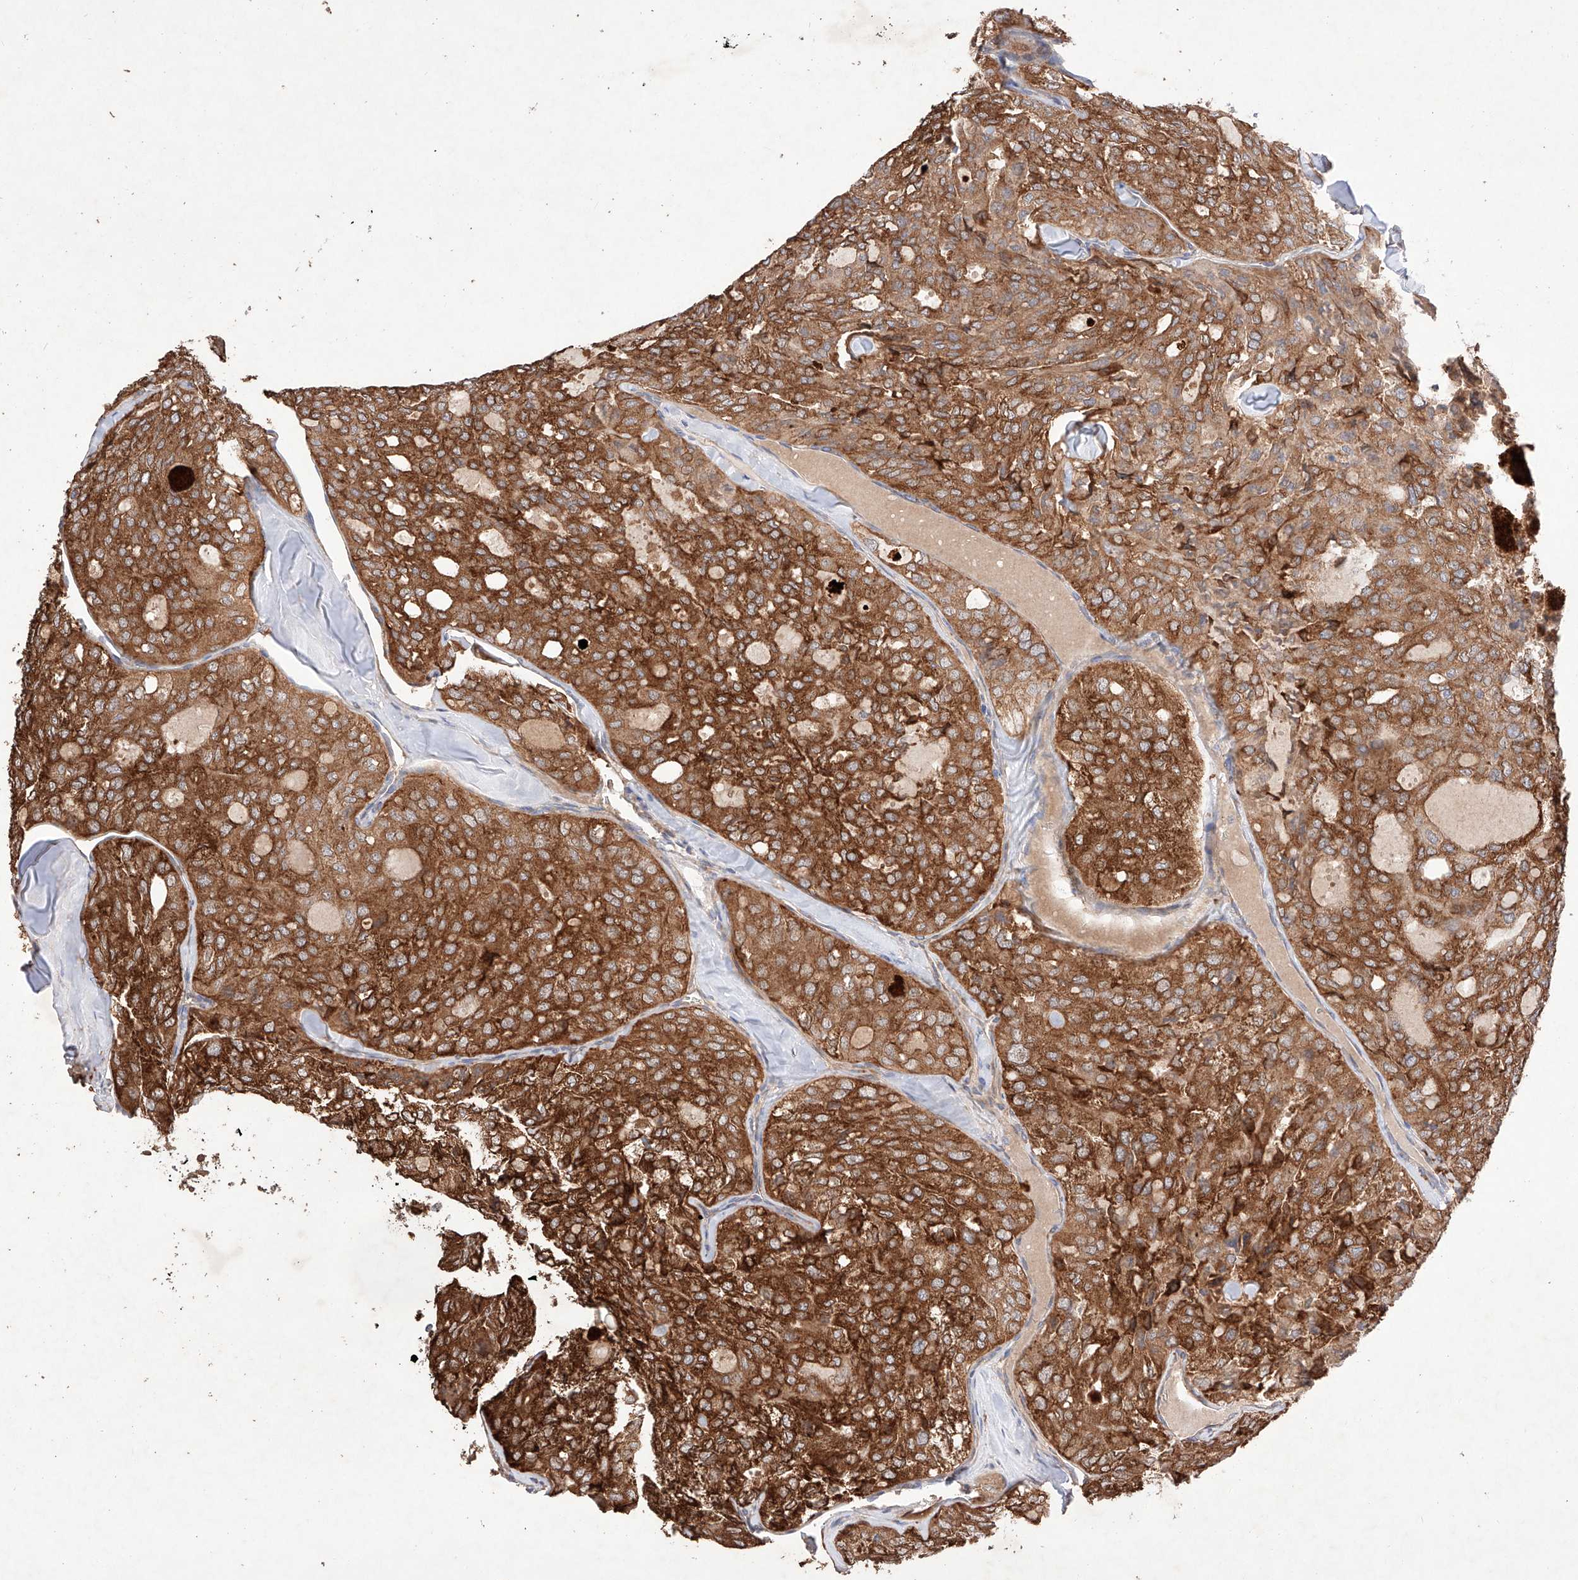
{"staining": {"intensity": "strong", "quantity": ">75%", "location": "cytoplasmic/membranous"}, "tissue": "thyroid cancer", "cell_type": "Tumor cells", "image_type": "cancer", "snomed": [{"axis": "morphology", "description": "Follicular adenoma carcinoma, NOS"}, {"axis": "topography", "description": "Thyroid gland"}], "caption": "IHC of human thyroid cancer demonstrates high levels of strong cytoplasmic/membranous positivity in approximately >75% of tumor cells.", "gene": "C6orf62", "patient": {"sex": "male", "age": 75}}